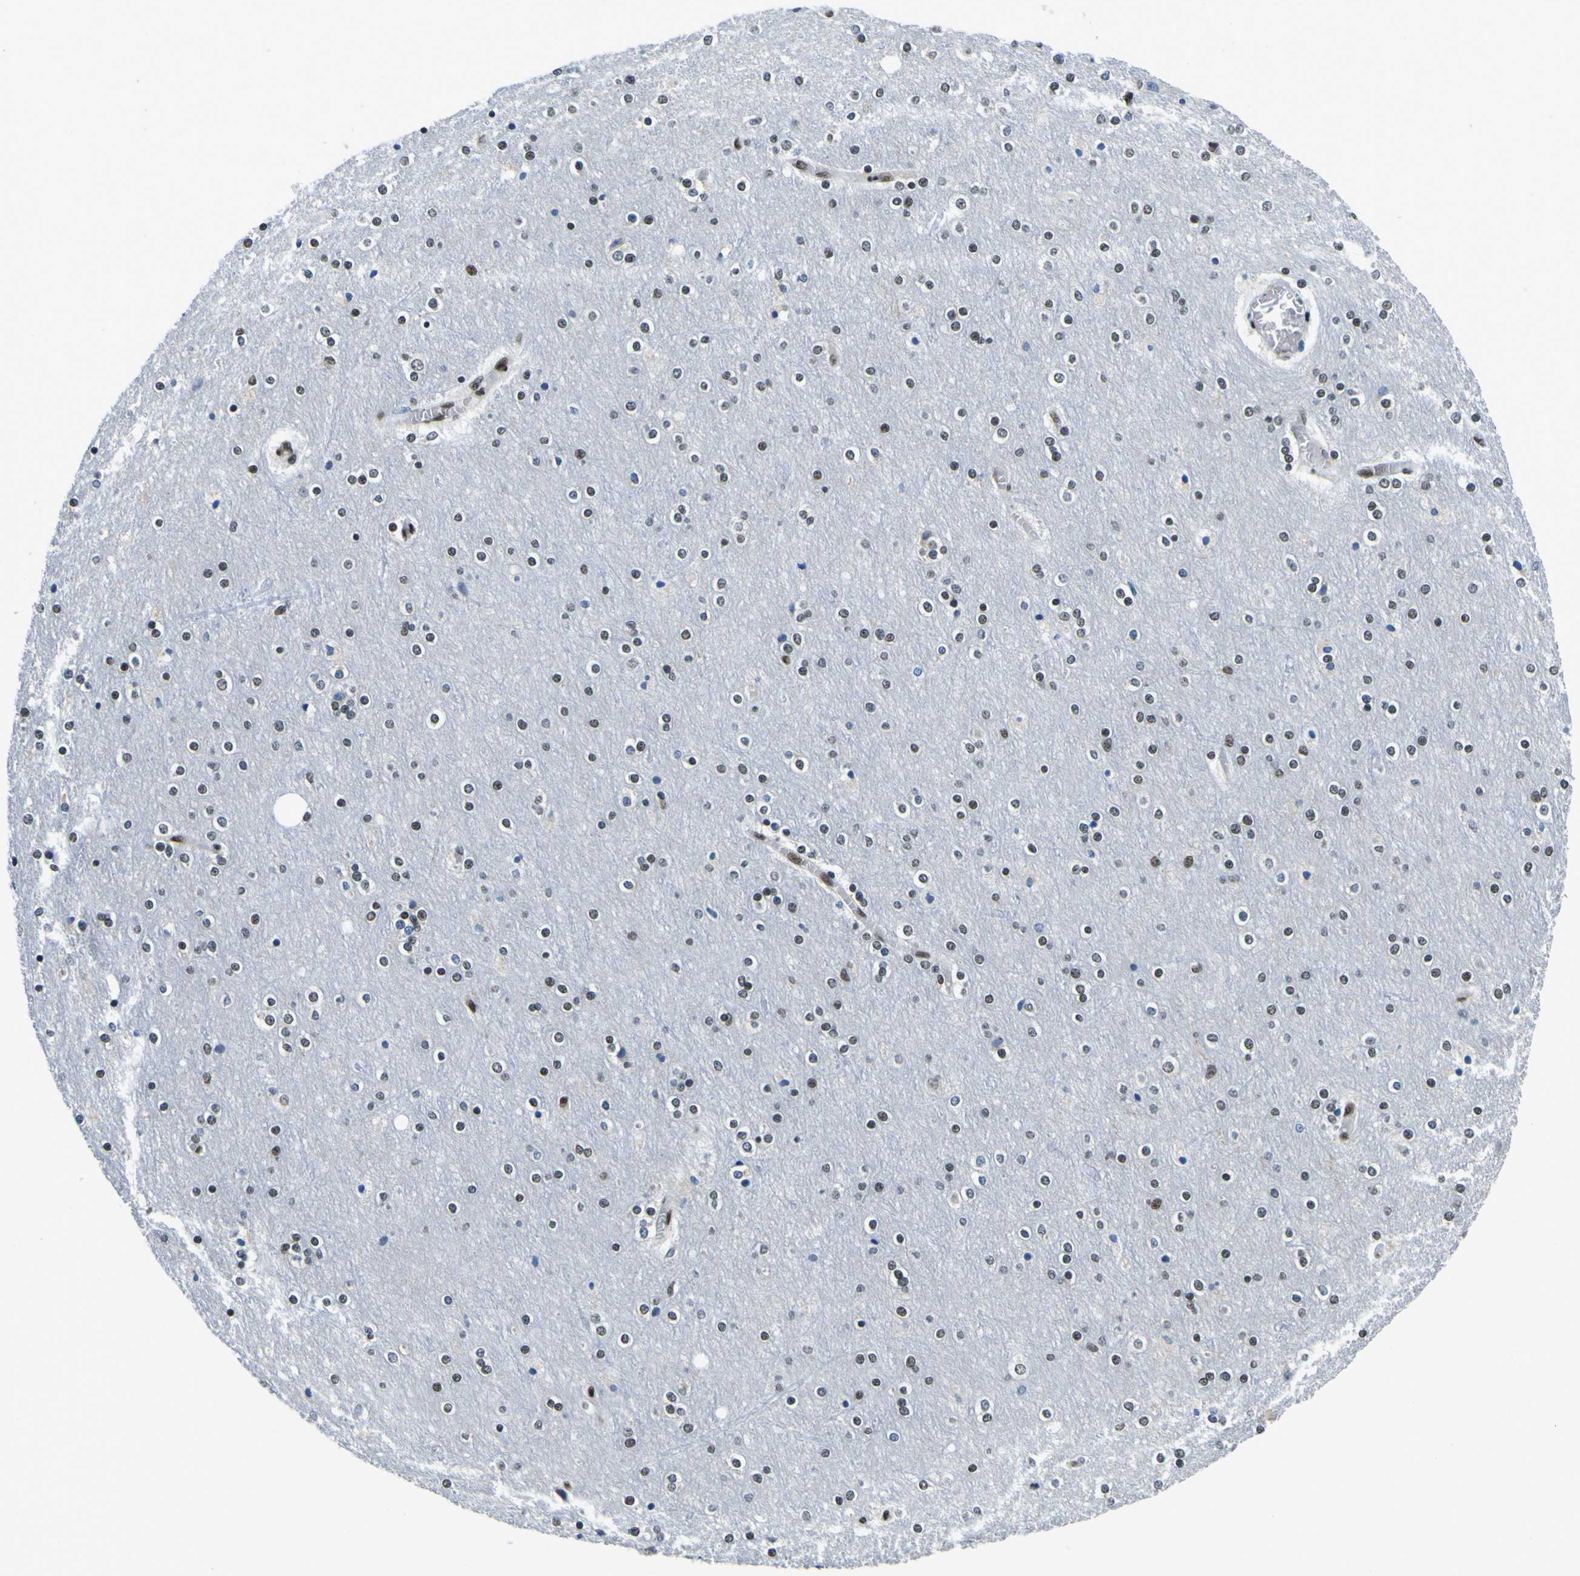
{"staining": {"intensity": "weak", "quantity": ">75%", "location": "nuclear"}, "tissue": "cerebral cortex", "cell_type": "Endothelial cells", "image_type": "normal", "snomed": [{"axis": "morphology", "description": "Normal tissue, NOS"}, {"axis": "topography", "description": "Cerebral cortex"}], "caption": "Cerebral cortex stained with DAB (3,3'-diaminobenzidine) immunohistochemistry demonstrates low levels of weak nuclear positivity in about >75% of endothelial cells.", "gene": "SP1", "patient": {"sex": "female", "age": 54}}